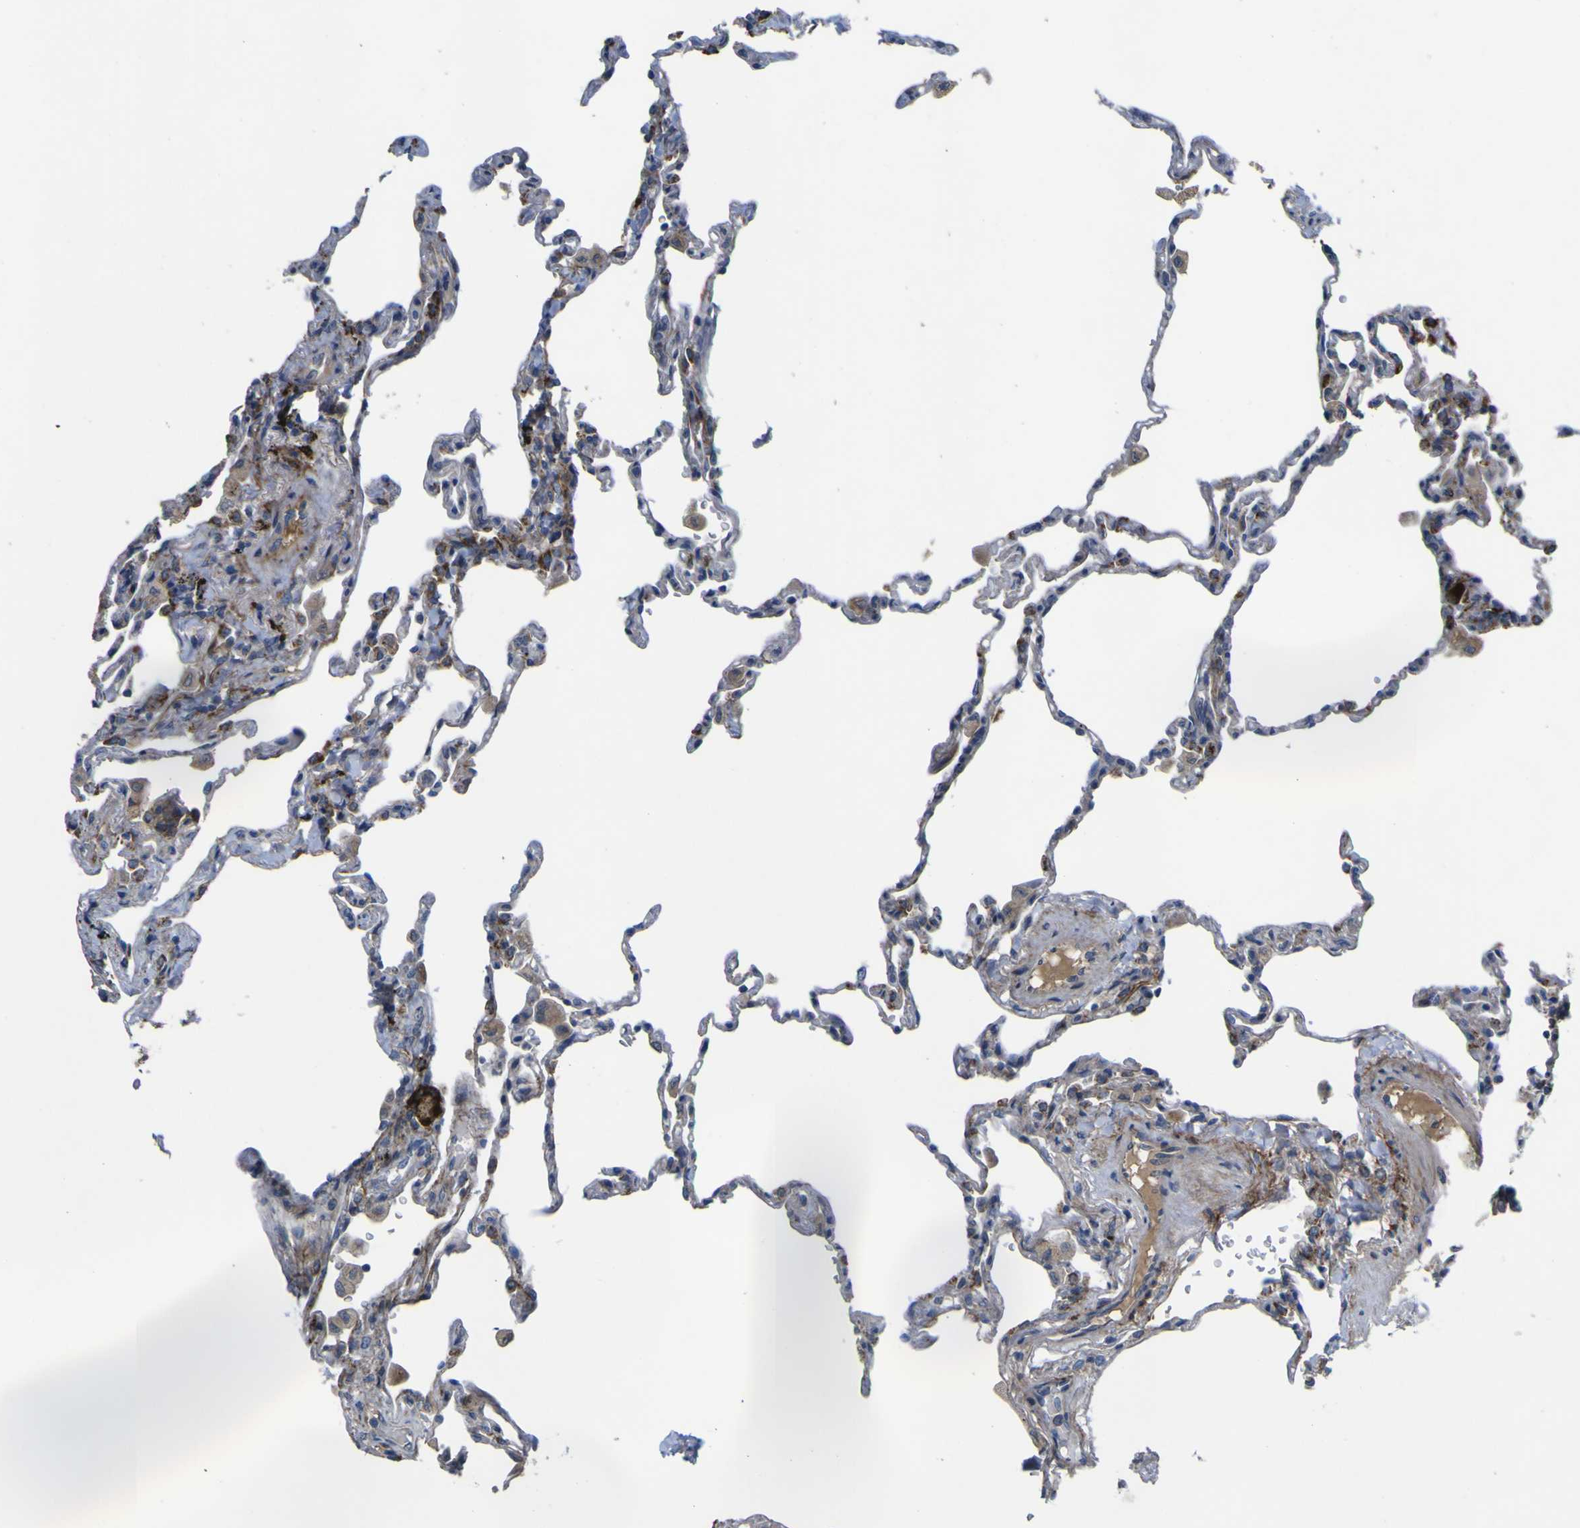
{"staining": {"intensity": "moderate", "quantity": "25%-75%", "location": "cytoplasmic/membranous"}, "tissue": "lung", "cell_type": "Alveolar cells", "image_type": "normal", "snomed": [{"axis": "morphology", "description": "Normal tissue, NOS"}, {"axis": "topography", "description": "Lung"}], "caption": "Immunohistochemical staining of normal human lung exhibits 25%-75% levels of moderate cytoplasmic/membranous protein expression in approximately 25%-75% of alveolar cells.", "gene": "GPLD1", "patient": {"sex": "male", "age": 59}}